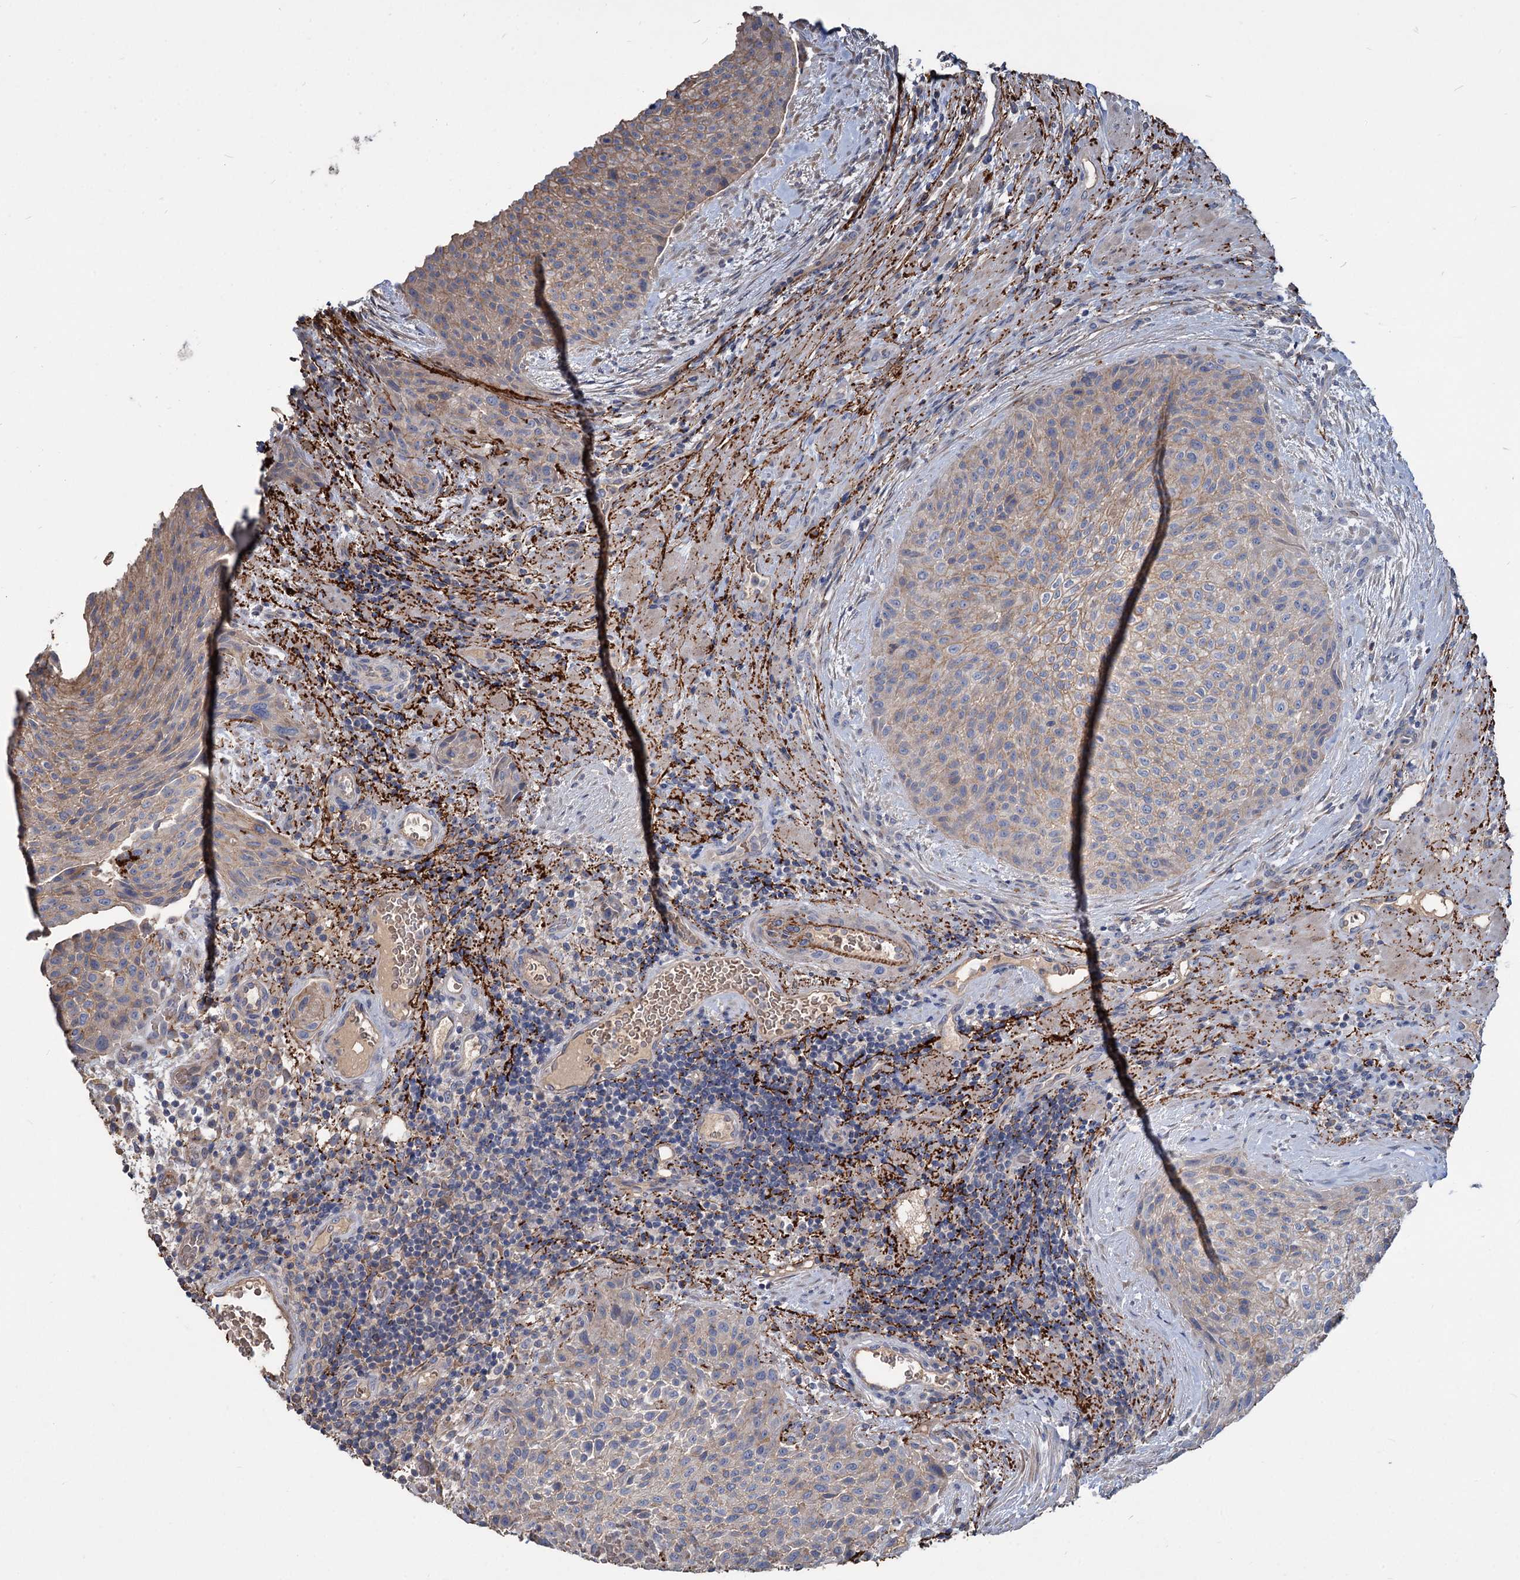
{"staining": {"intensity": "weak", "quantity": "<25%", "location": "cytoplasmic/membranous"}, "tissue": "urothelial cancer", "cell_type": "Tumor cells", "image_type": "cancer", "snomed": [{"axis": "morphology", "description": "Normal tissue, NOS"}, {"axis": "morphology", "description": "Urothelial carcinoma, NOS"}, {"axis": "topography", "description": "Urinary bladder"}, {"axis": "topography", "description": "Peripheral nerve tissue"}], "caption": "IHC histopathology image of transitional cell carcinoma stained for a protein (brown), which demonstrates no staining in tumor cells.", "gene": "URAD", "patient": {"sex": "male", "age": 35}}